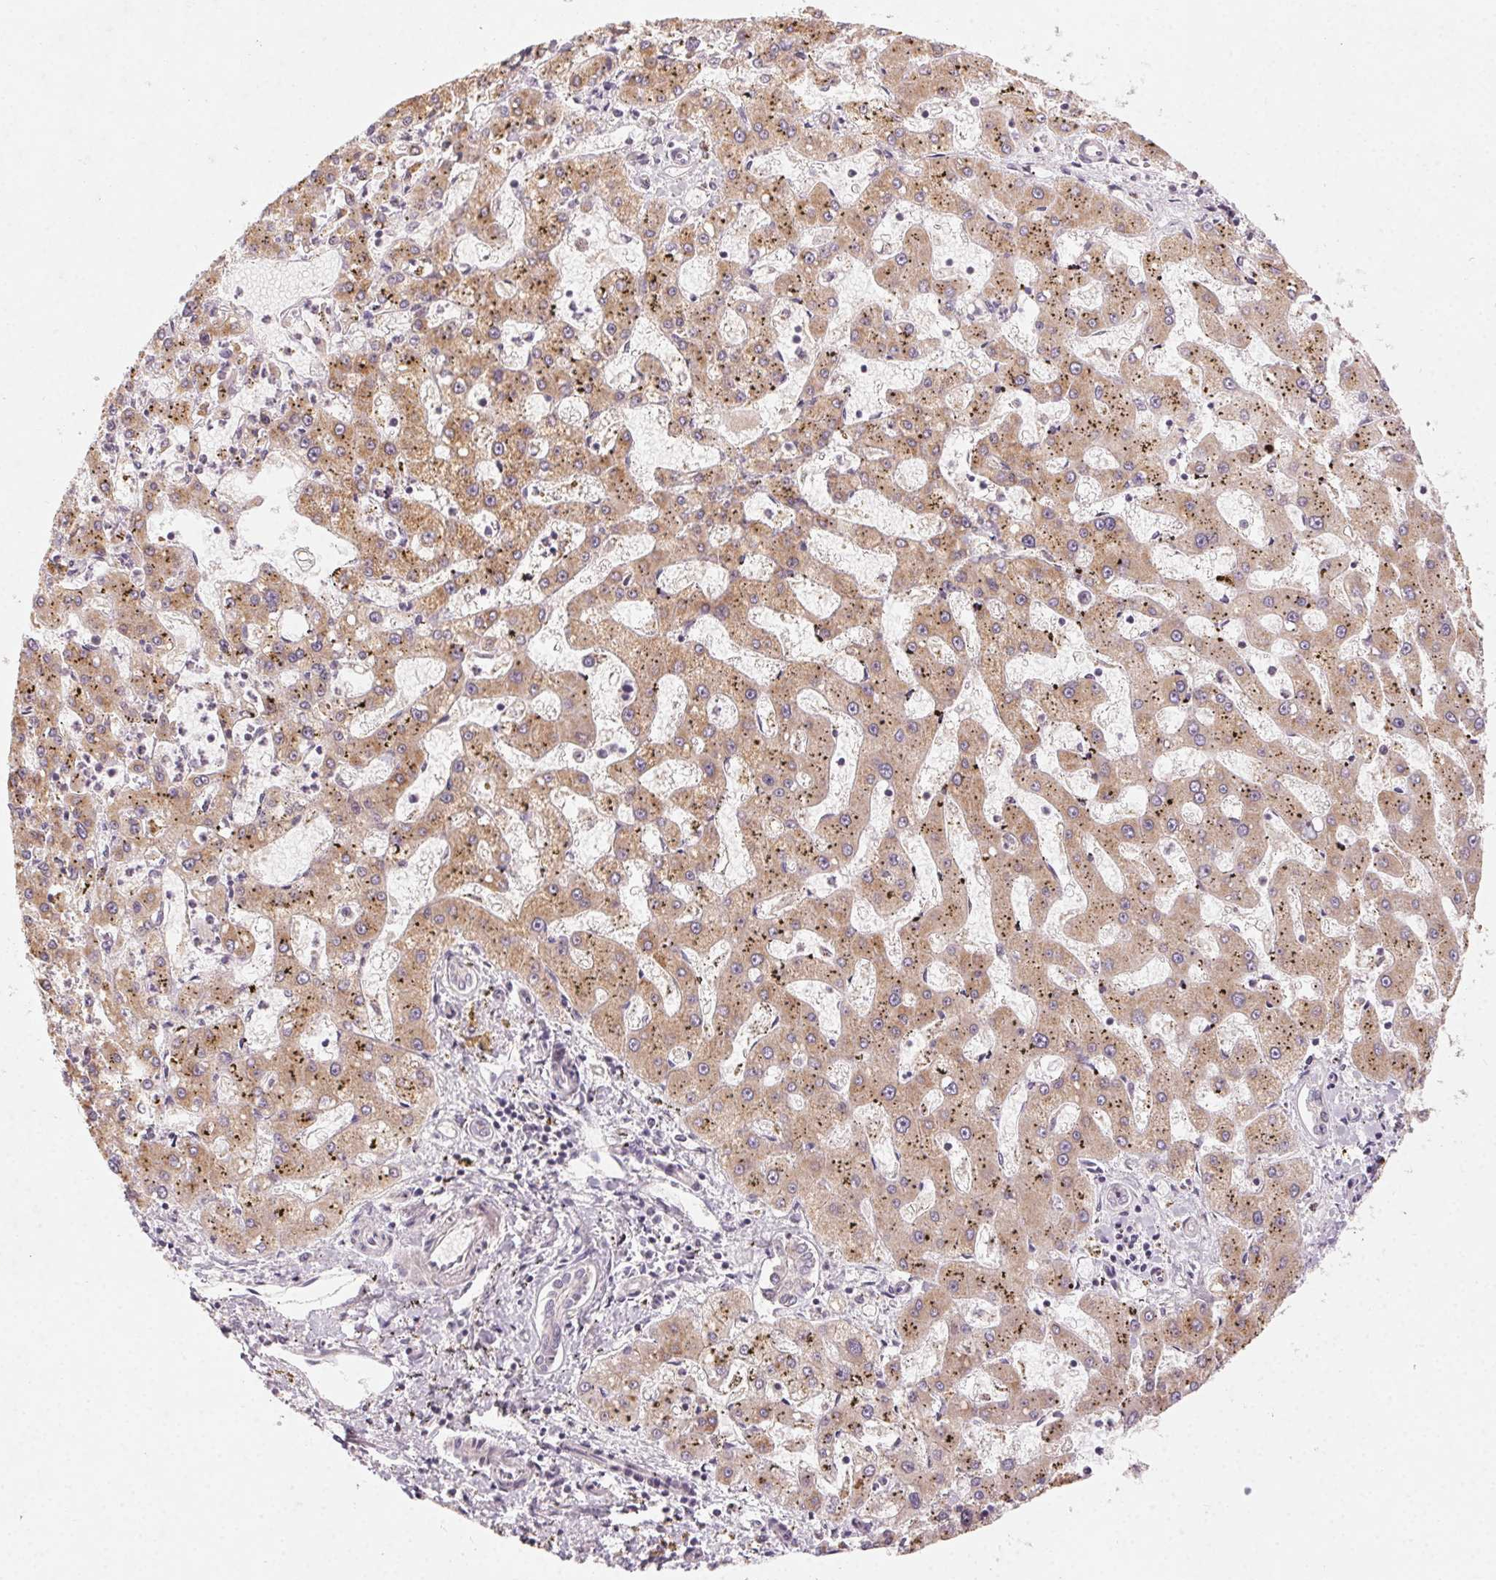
{"staining": {"intensity": "weak", "quantity": ">75%", "location": "cytoplasmic/membranous"}, "tissue": "liver cancer", "cell_type": "Tumor cells", "image_type": "cancer", "snomed": [{"axis": "morphology", "description": "Carcinoma, Hepatocellular, NOS"}, {"axis": "topography", "description": "Liver"}], "caption": "Immunohistochemistry (IHC) (DAB (3,3'-diaminobenzidine)) staining of liver cancer (hepatocellular carcinoma) displays weak cytoplasmic/membranous protein staining in approximately >75% of tumor cells.", "gene": "NCOA4", "patient": {"sex": "male", "age": 67}}